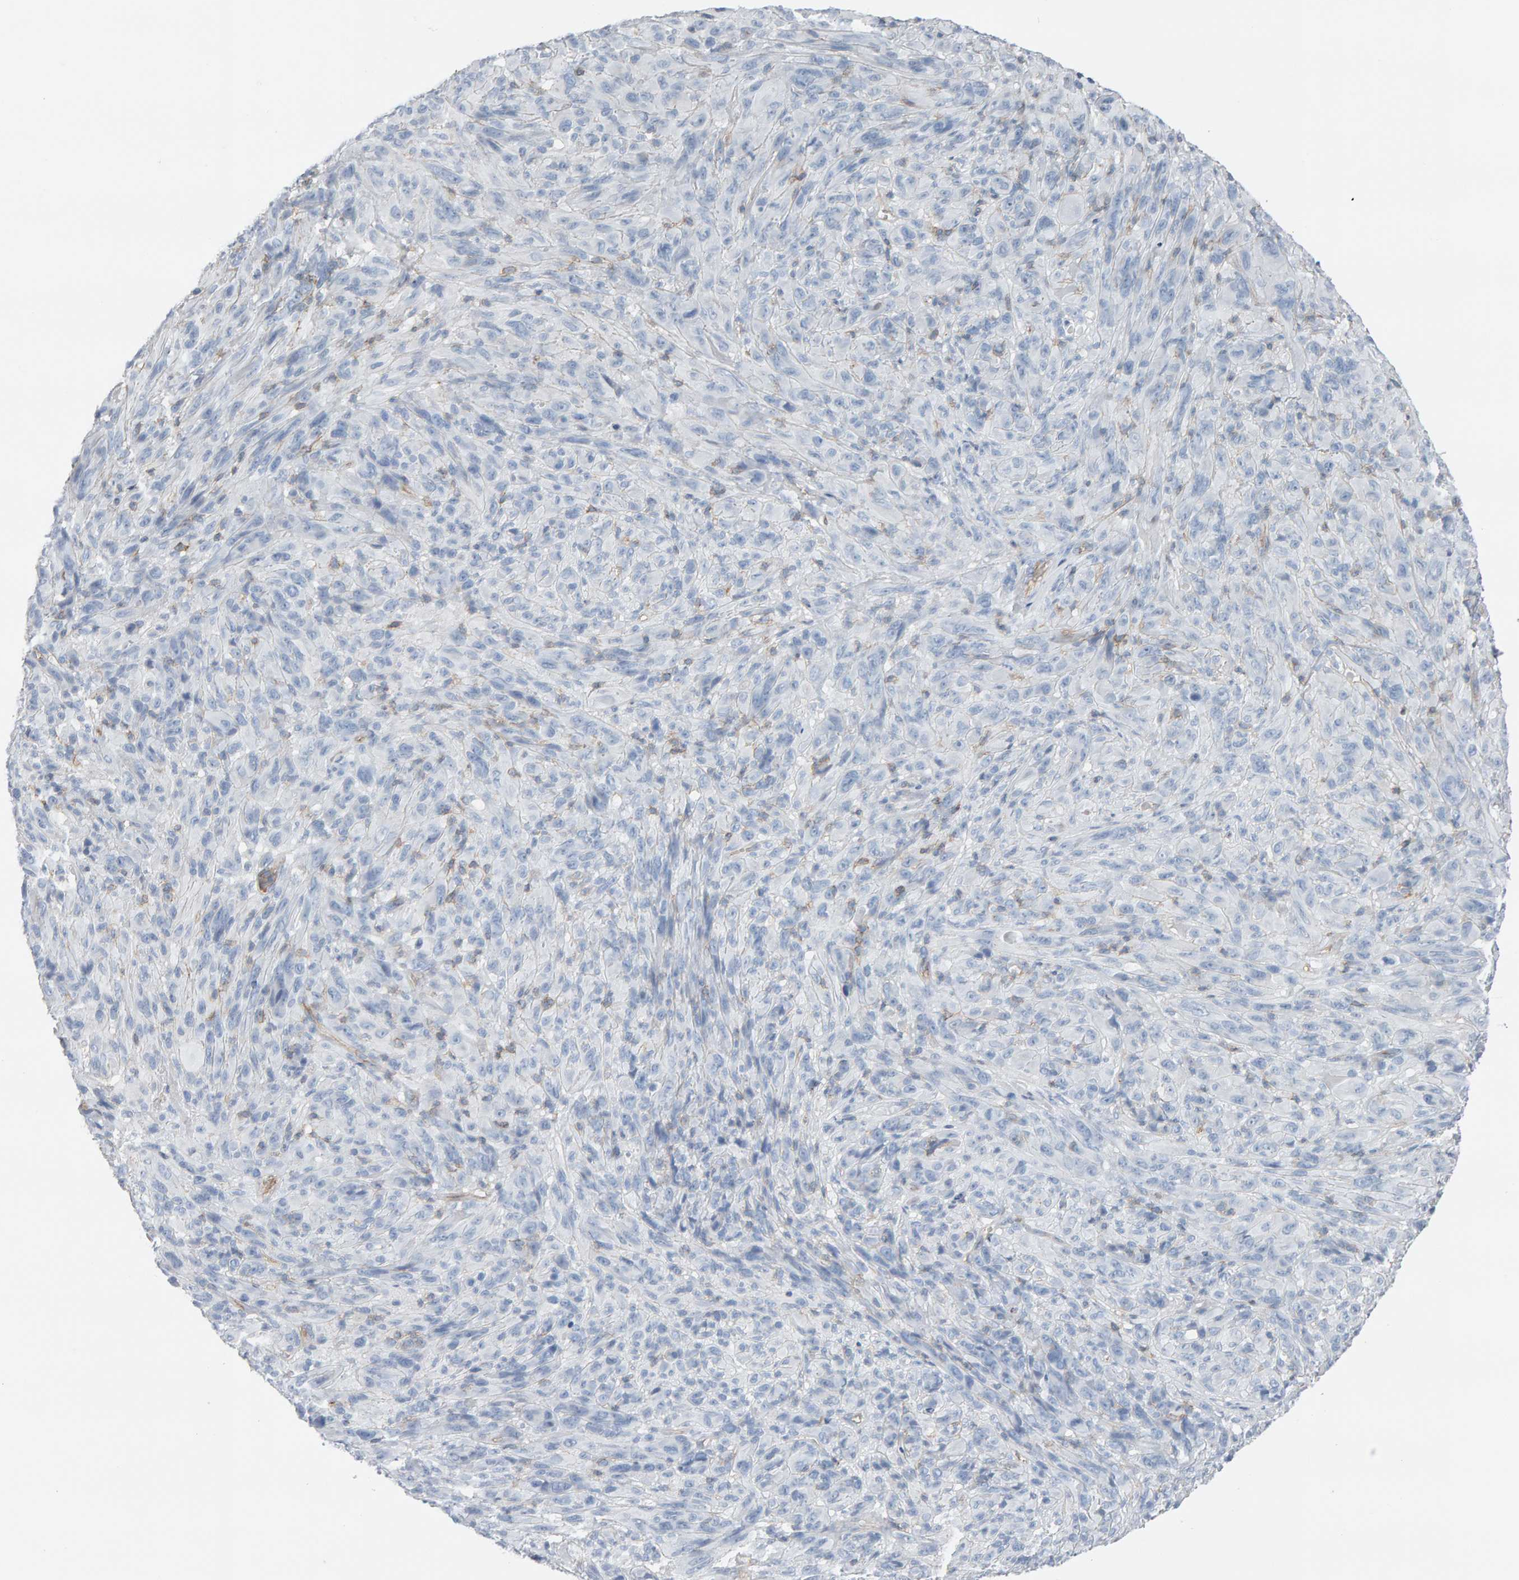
{"staining": {"intensity": "negative", "quantity": "none", "location": "none"}, "tissue": "melanoma", "cell_type": "Tumor cells", "image_type": "cancer", "snomed": [{"axis": "morphology", "description": "Malignant melanoma, NOS"}, {"axis": "topography", "description": "Skin of head"}], "caption": "The immunohistochemistry image has no significant expression in tumor cells of melanoma tissue.", "gene": "FYN", "patient": {"sex": "male", "age": 96}}